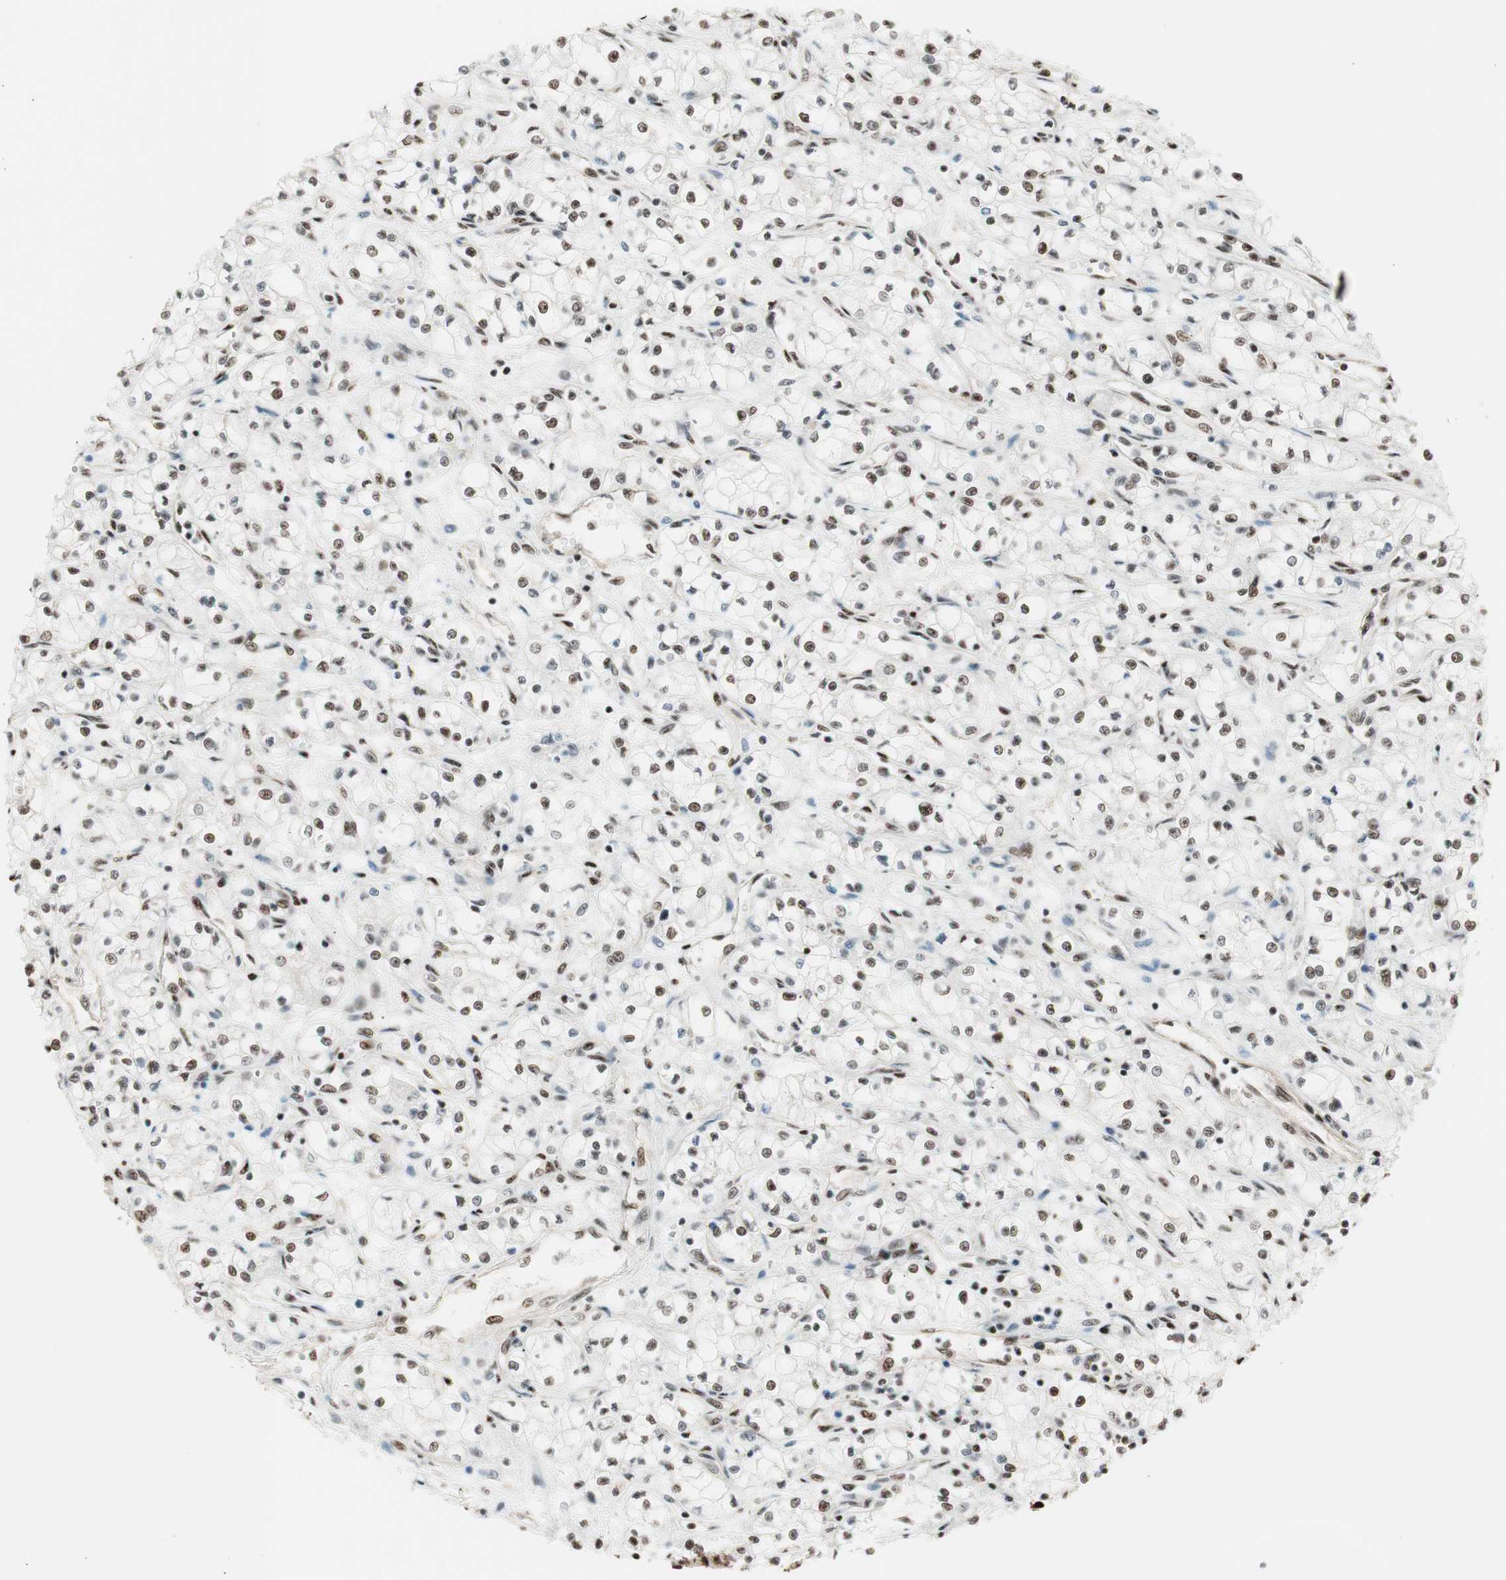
{"staining": {"intensity": "moderate", "quantity": ">75%", "location": "nuclear"}, "tissue": "renal cancer", "cell_type": "Tumor cells", "image_type": "cancer", "snomed": [{"axis": "morphology", "description": "Normal tissue, NOS"}, {"axis": "morphology", "description": "Adenocarcinoma, NOS"}, {"axis": "topography", "description": "Kidney"}], "caption": "Protein expression analysis of renal adenocarcinoma exhibits moderate nuclear positivity in about >75% of tumor cells. The protein is shown in brown color, while the nuclei are stained blue.", "gene": "HEXIM1", "patient": {"sex": "male", "age": 59}}